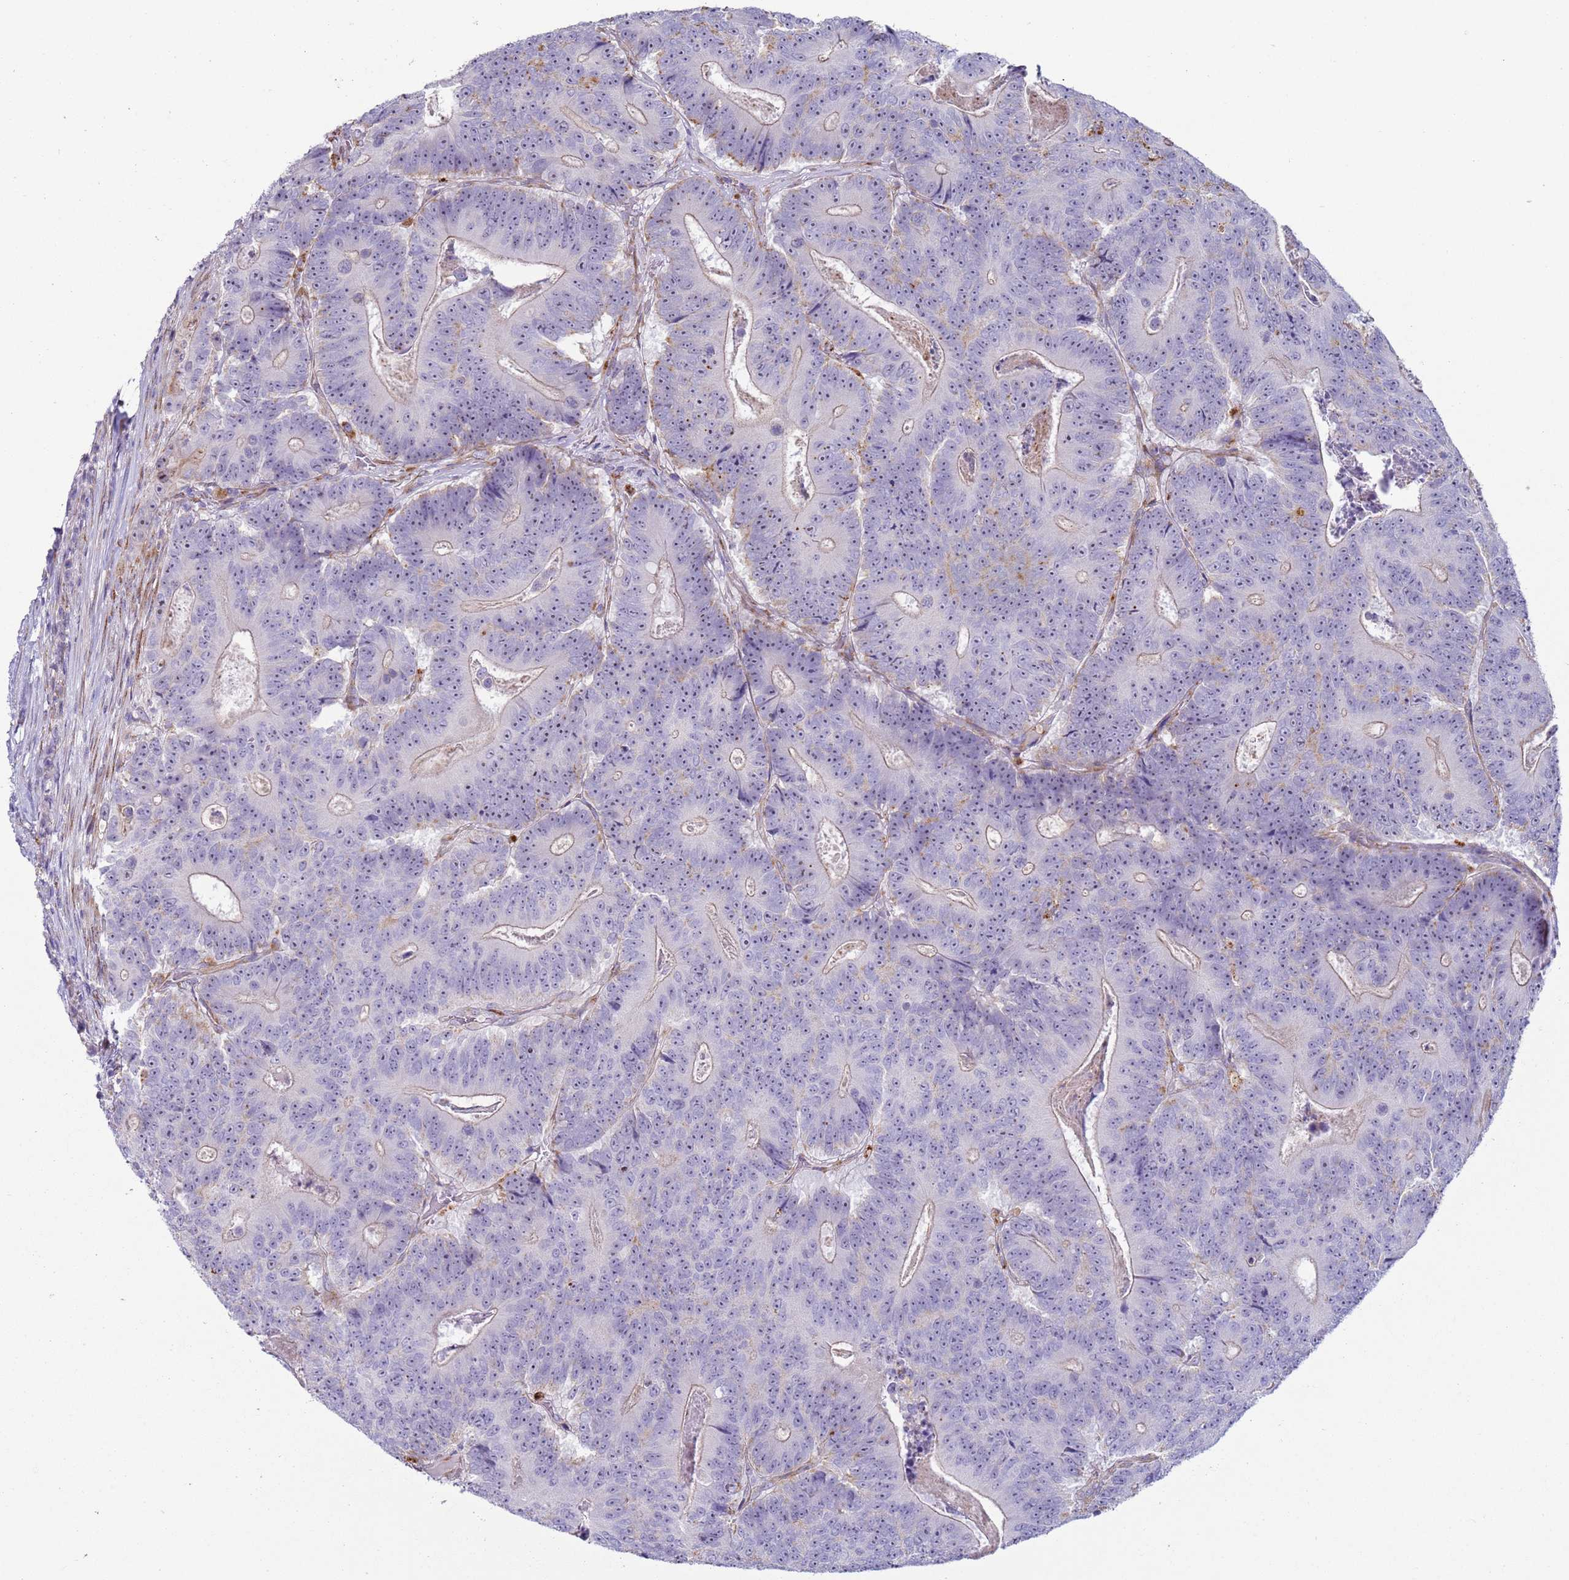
{"staining": {"intensity": "negative", "quantity": "none", "location": "none"}, "tissue": "colorectal cancer", "cell_type": "Tumor cells", "image_type": "cancer", "snomed": [{"axis": "morphology", "description": "Adenocarcinoma, NOS"}, {"axis": "topography", "description": "Colon"}], "caption": "Photomicrograph shows no protein expression in tumor cells of adenocarcinoma (colorectal) tissue.", "gene": "HEATR1", "patient": {"sex": "male", "age": 83}}